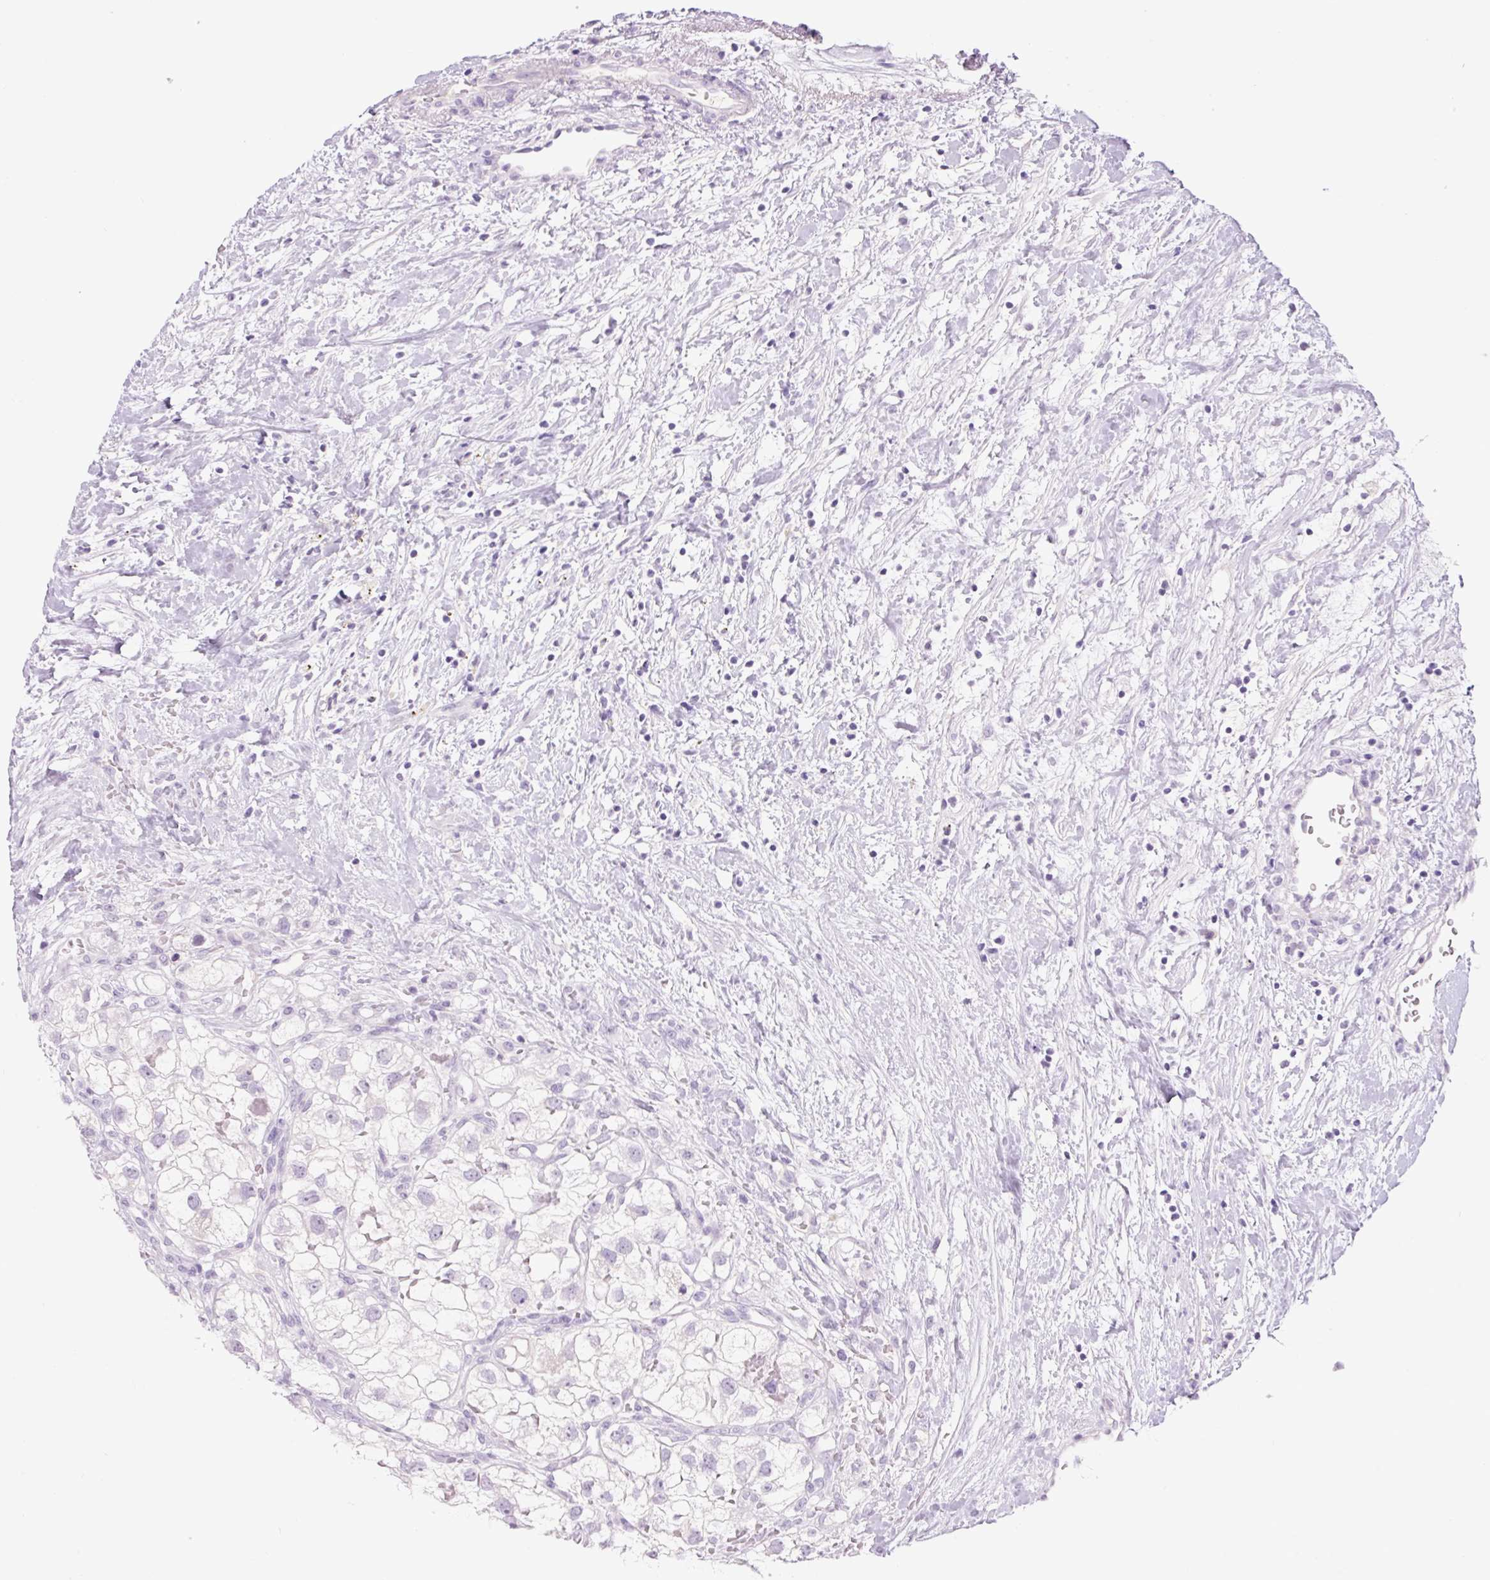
{"staining": {"intensity": "negative", "quantity": "none", "location": "none"}, "tissue": "renal cancer", "cell_type": "Tumor cells", "image_type": "cancer", "snomed": [{"axis": "morphology", "description": "Adenocarcinoma, NOS"}, {"axis": "topography", "description": "Kidney"}], "caption": "Micrograph shows no protein expression in tumor cells of adenocarcinoma (renal) tissue. The staining was performed using DAB (3,3'-diaminobenzidine) to visualize the protein expression in brown, while the nuclei were stained in blue with hematoxylin (Magnification: 20x).", "gene": "COL9A2", "patient": {"sex": "male", "age": 59}}